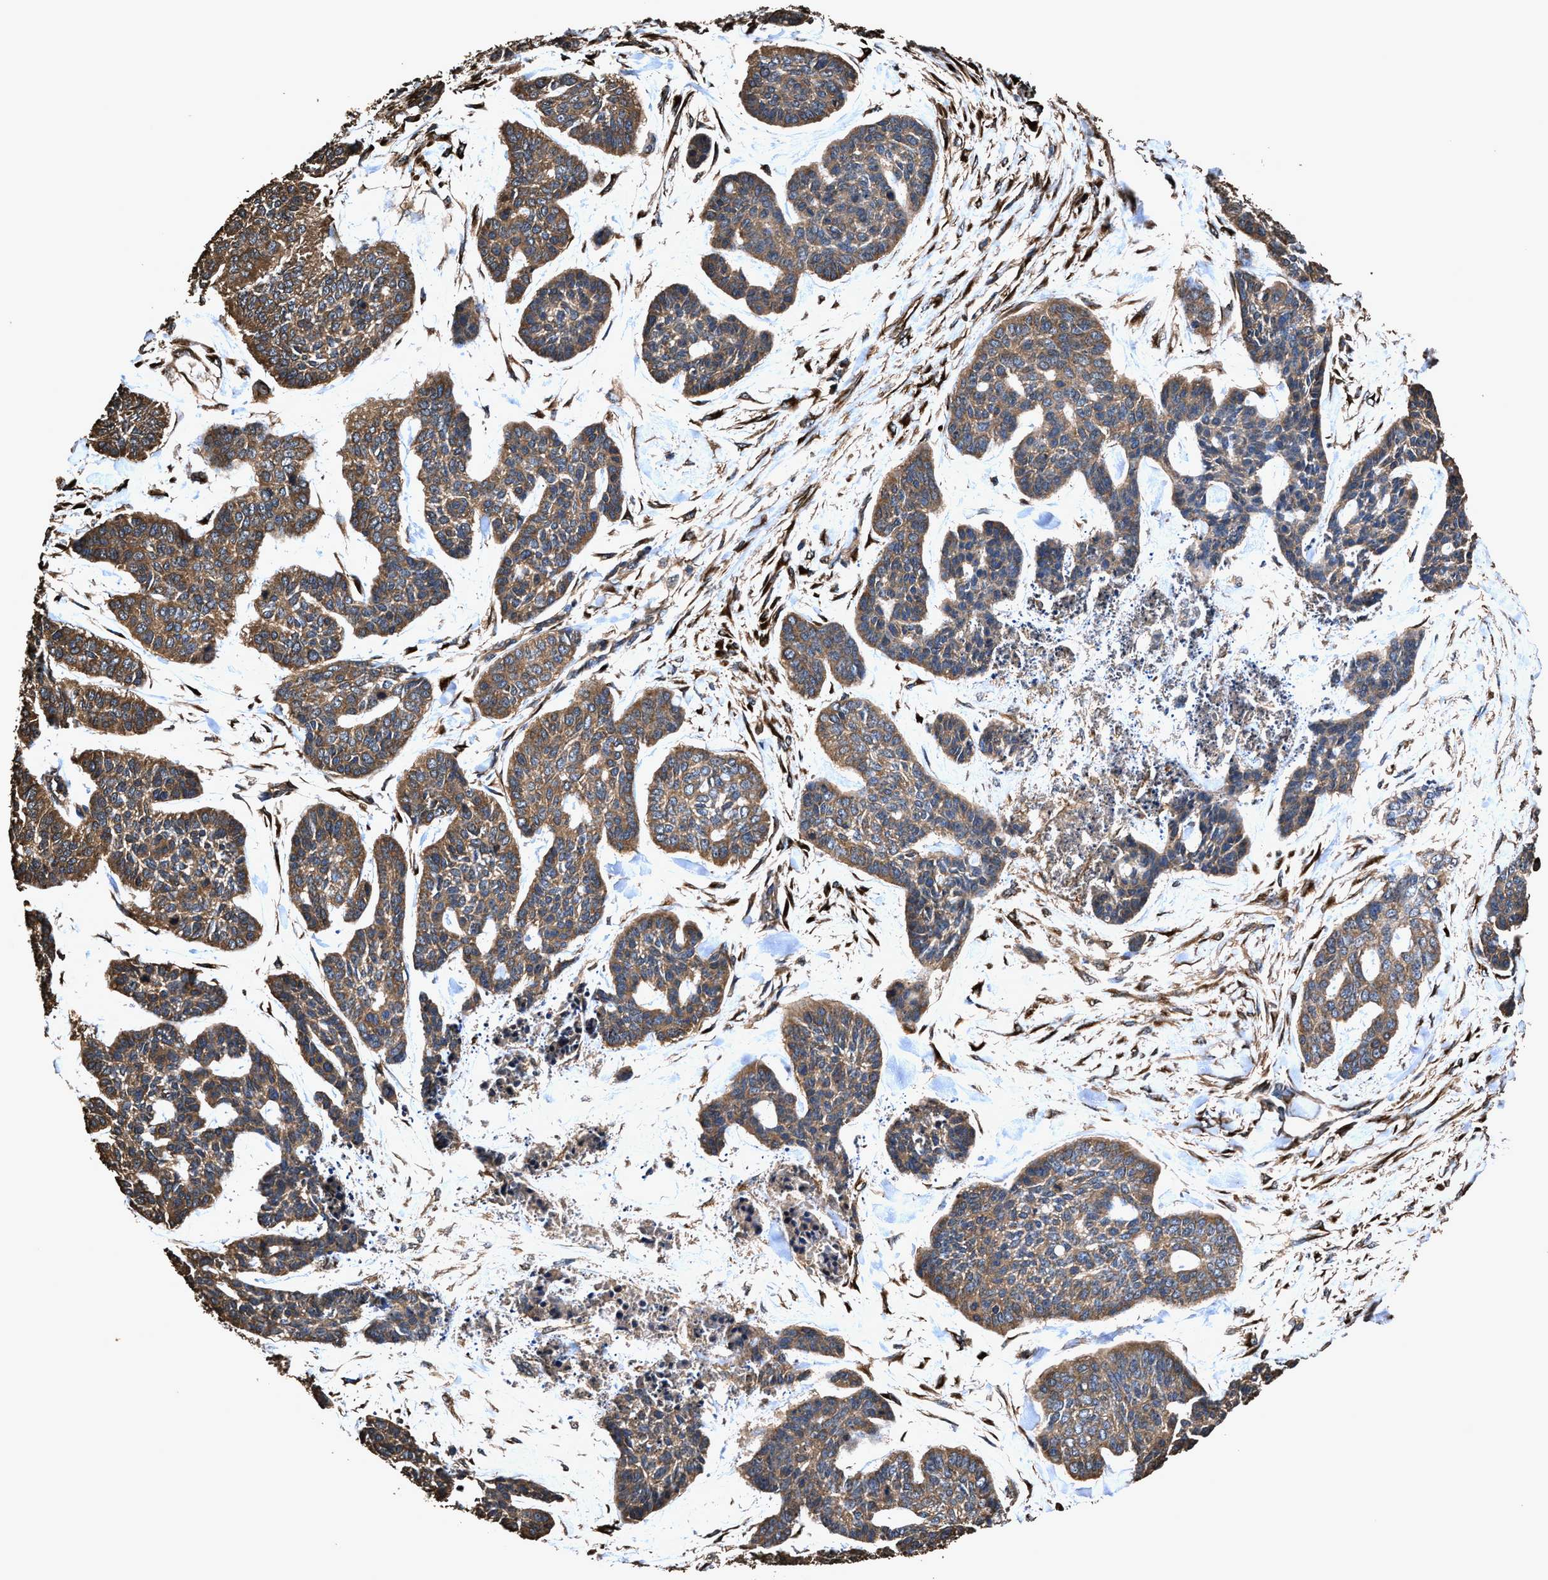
{"staining": {"intensity": "moderate", "quantity": ">75%", "location": "cytoplasmic/membranous"}, "tissue": "skin cancer", "cell_type": "Tumor cells", "image_type": "cancer", "snomed": [{"axis": "morphology", "description": "Basal cell carcinoma"}, {"axis": "topography", "description": "Skin"}], "caption": "The immunohistochemical stain labels moderate cytoplasmic/membranous staining in tumor cells of basal cell carcinoma (skin) tissue.", "gene": "ZMYND19", "patient": {"sex": "female", "age": 64}}